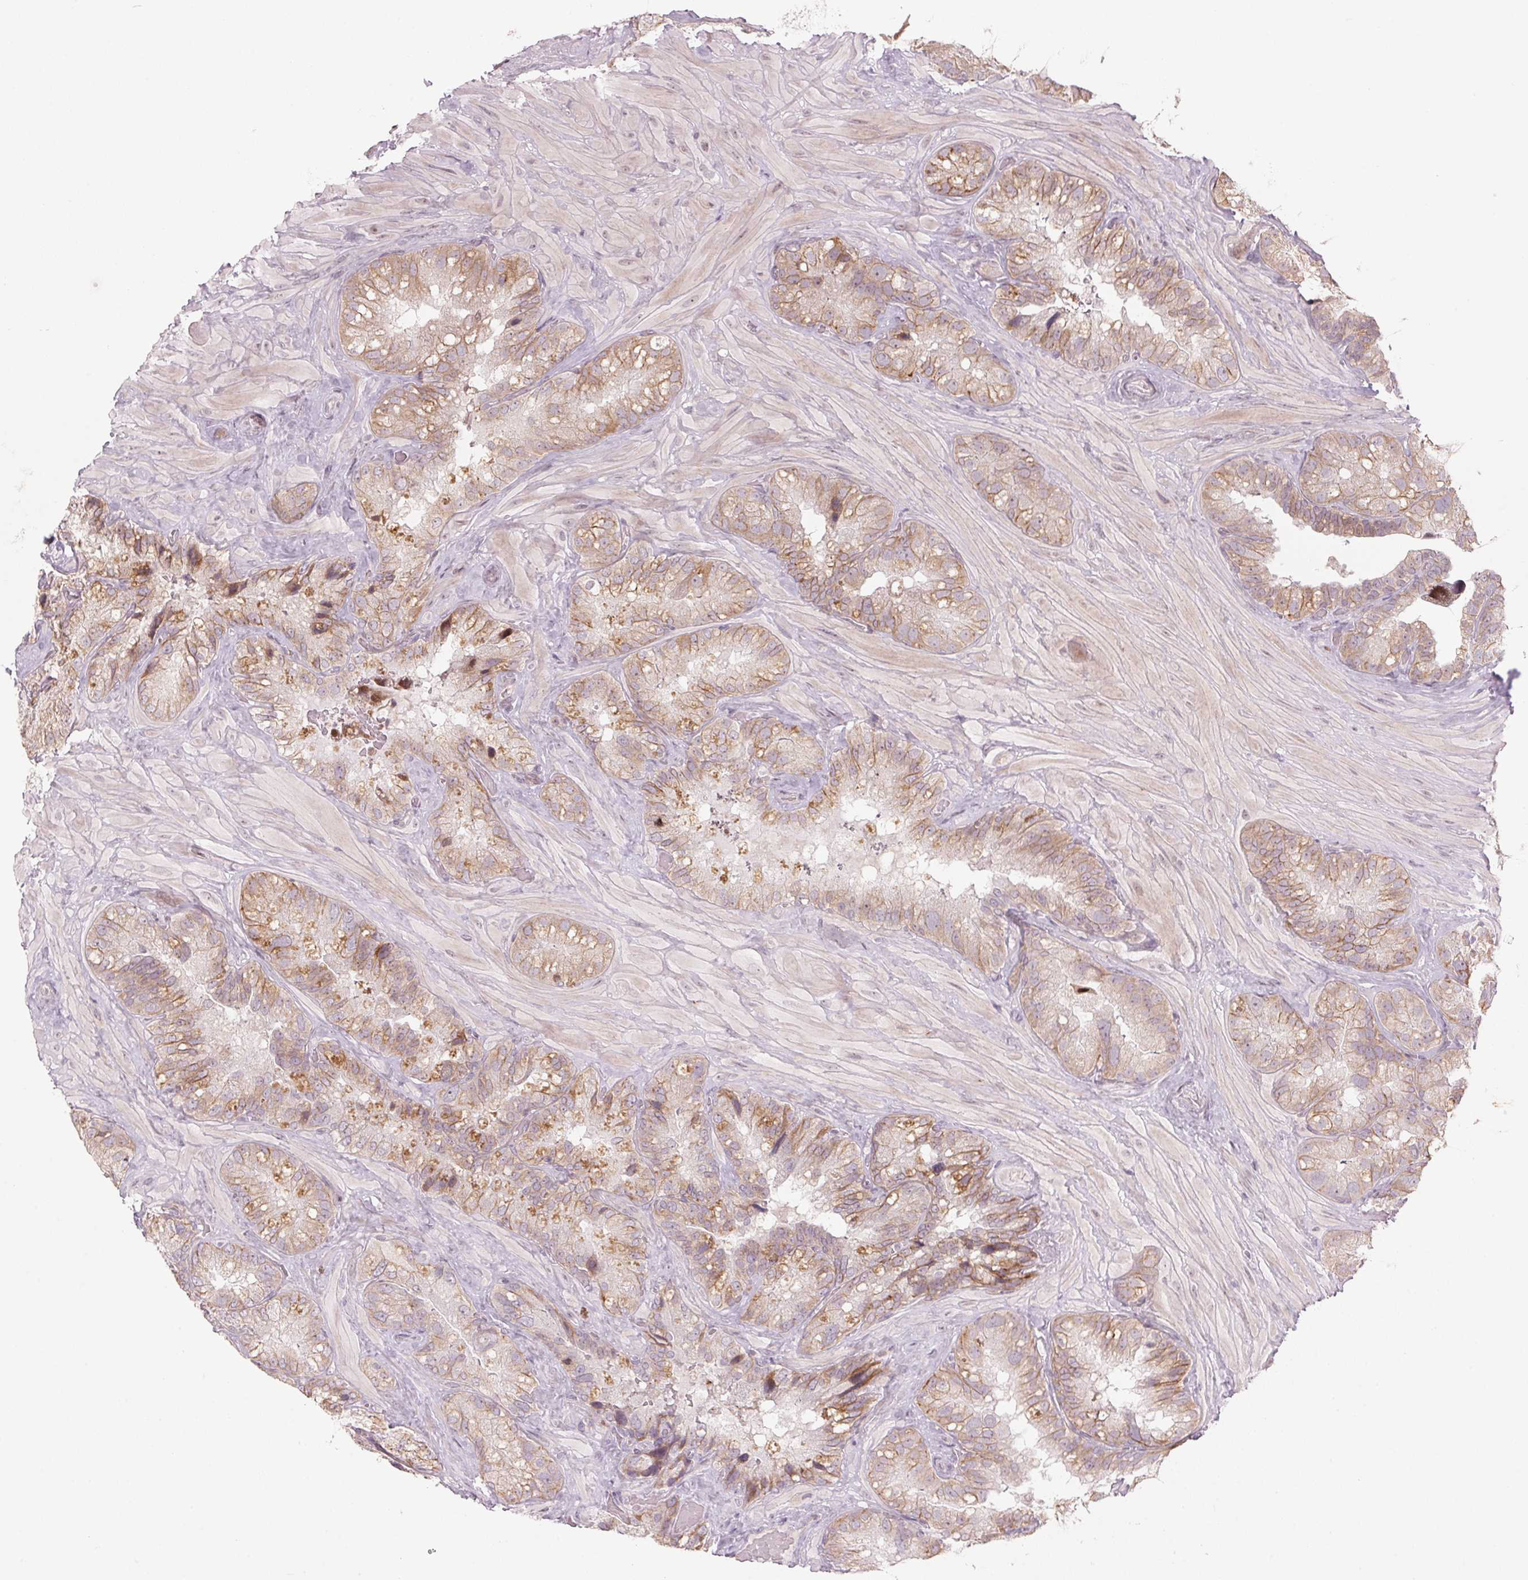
{"staining": {"intensity": "moderate", "quantity": ">75%", "location": "cytoplasmic/membranous"}, "tissue": "seminal vesicle", "cell_type": "Glandular cells", "image_type": "normal", "snomed": [{"axis": "morphology", "description": "Normal tissue, NOS"}, {"axis": "topography", "description": "Seminal veicle"}], "caption": "Moderate cytoplasmic/membranous protein positivity is present in approximately >75% of glandular cells in seminal vesicle. (Brightfield microscopy of DAB IHC at high magnification).", "gene": "TMED6", "patient": {"sex": "male", "age": 60}}